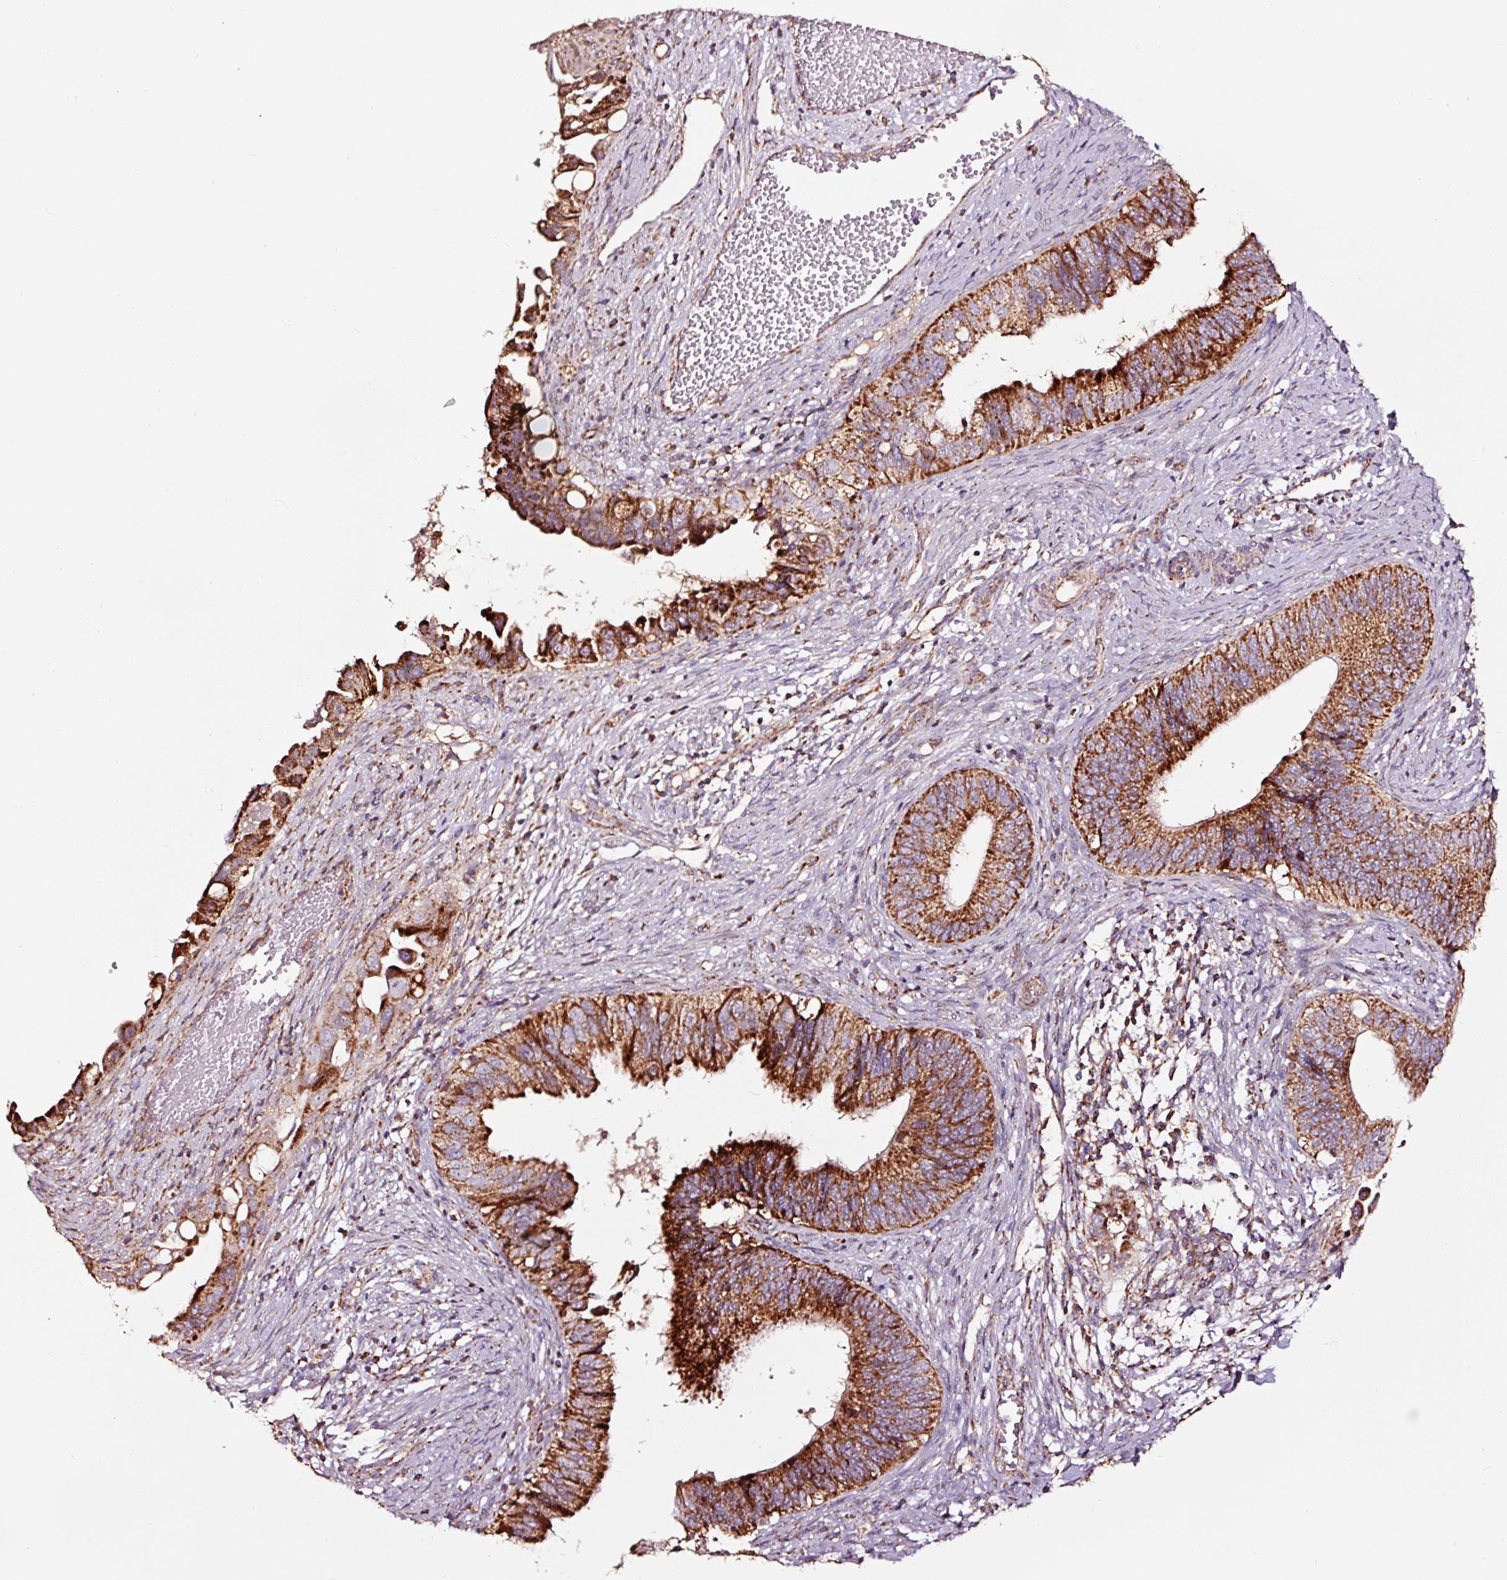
{"staining": {"intensity": "strong", "quantity": ">75%", "location": "cytoplasmic/membranous"}, "tissue": "cervical cancer", "cell_type": "Tumor cells", "image_type": "cancer", "snomed": [{"axis": "morphology", "description": "Adenocarcinoma, NOS"}, {"axis": "topography", "description": "Cervix"}], "caption": "Immunohistochemistry (IHC) histopathology image of neoplastic tissue: cervical cancer stained using immunohistochemistry exhibits high levels of strong protein expression localized specifically in the cytoplasmic/membranous of tumor cells, appearing as a cytoplasmic/membranous brown color.", "gene": "TPM1", "patient": {"sex": "female", "age": 42}}